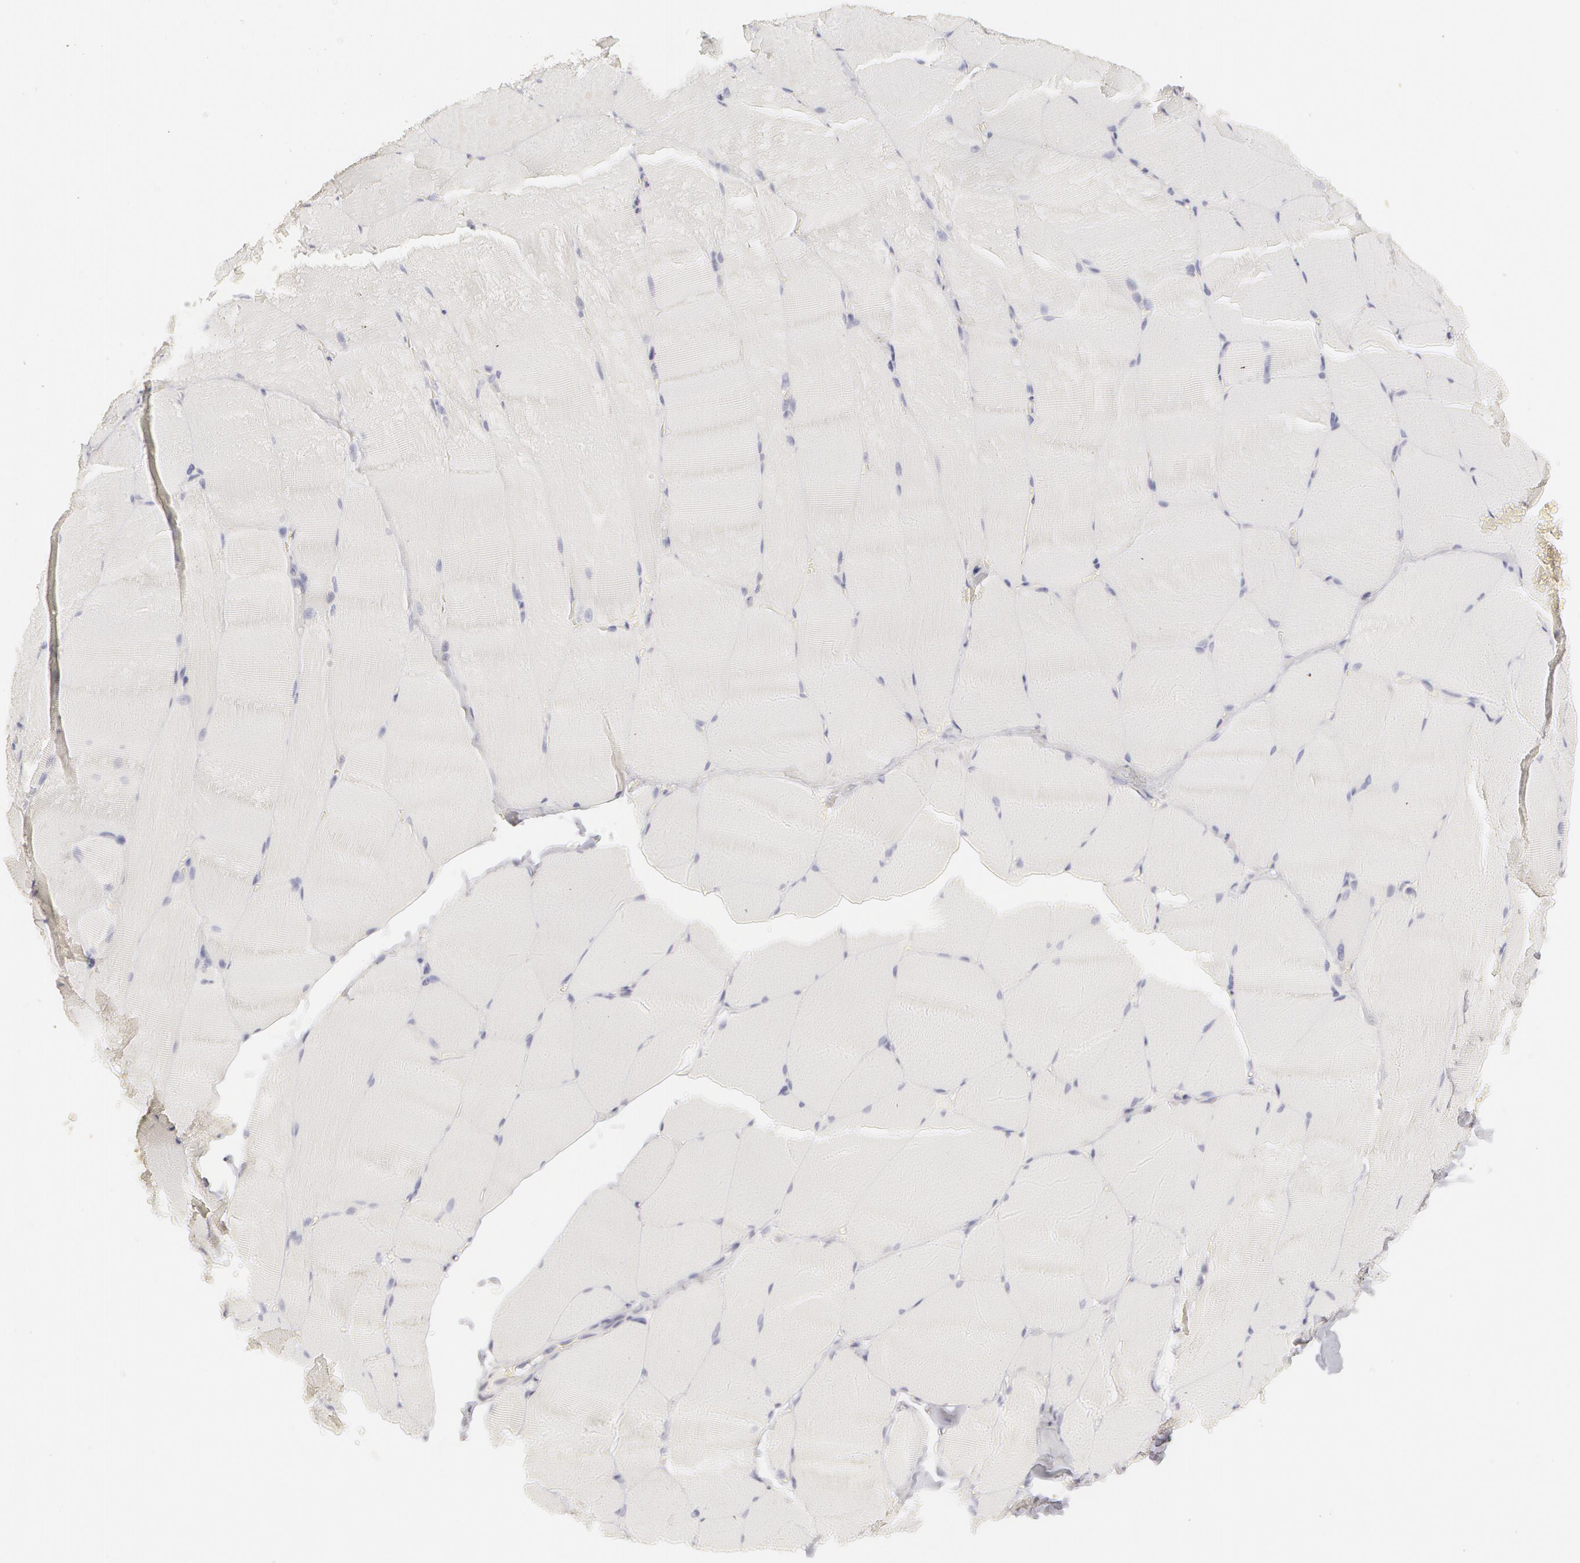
{"staining": {"intensity": "negative", "quantity": "none", "location": "none"}, "tissue": "skeletal muscle", "cell_type": "Myocytes", "image_type": "normal", "snomed": [{"axis": "morphology", "description": "Normal tissue, NOS"}, {"axis": "topography", "description": "Skeletal muscle"}], "caption": "Human skeletal muscle stained for a protein using immunohistochemistry (IHC) shows no positivity in myocytes.", "gene": "ABCB1", "patient": {"sex": "male", "age": 71}}